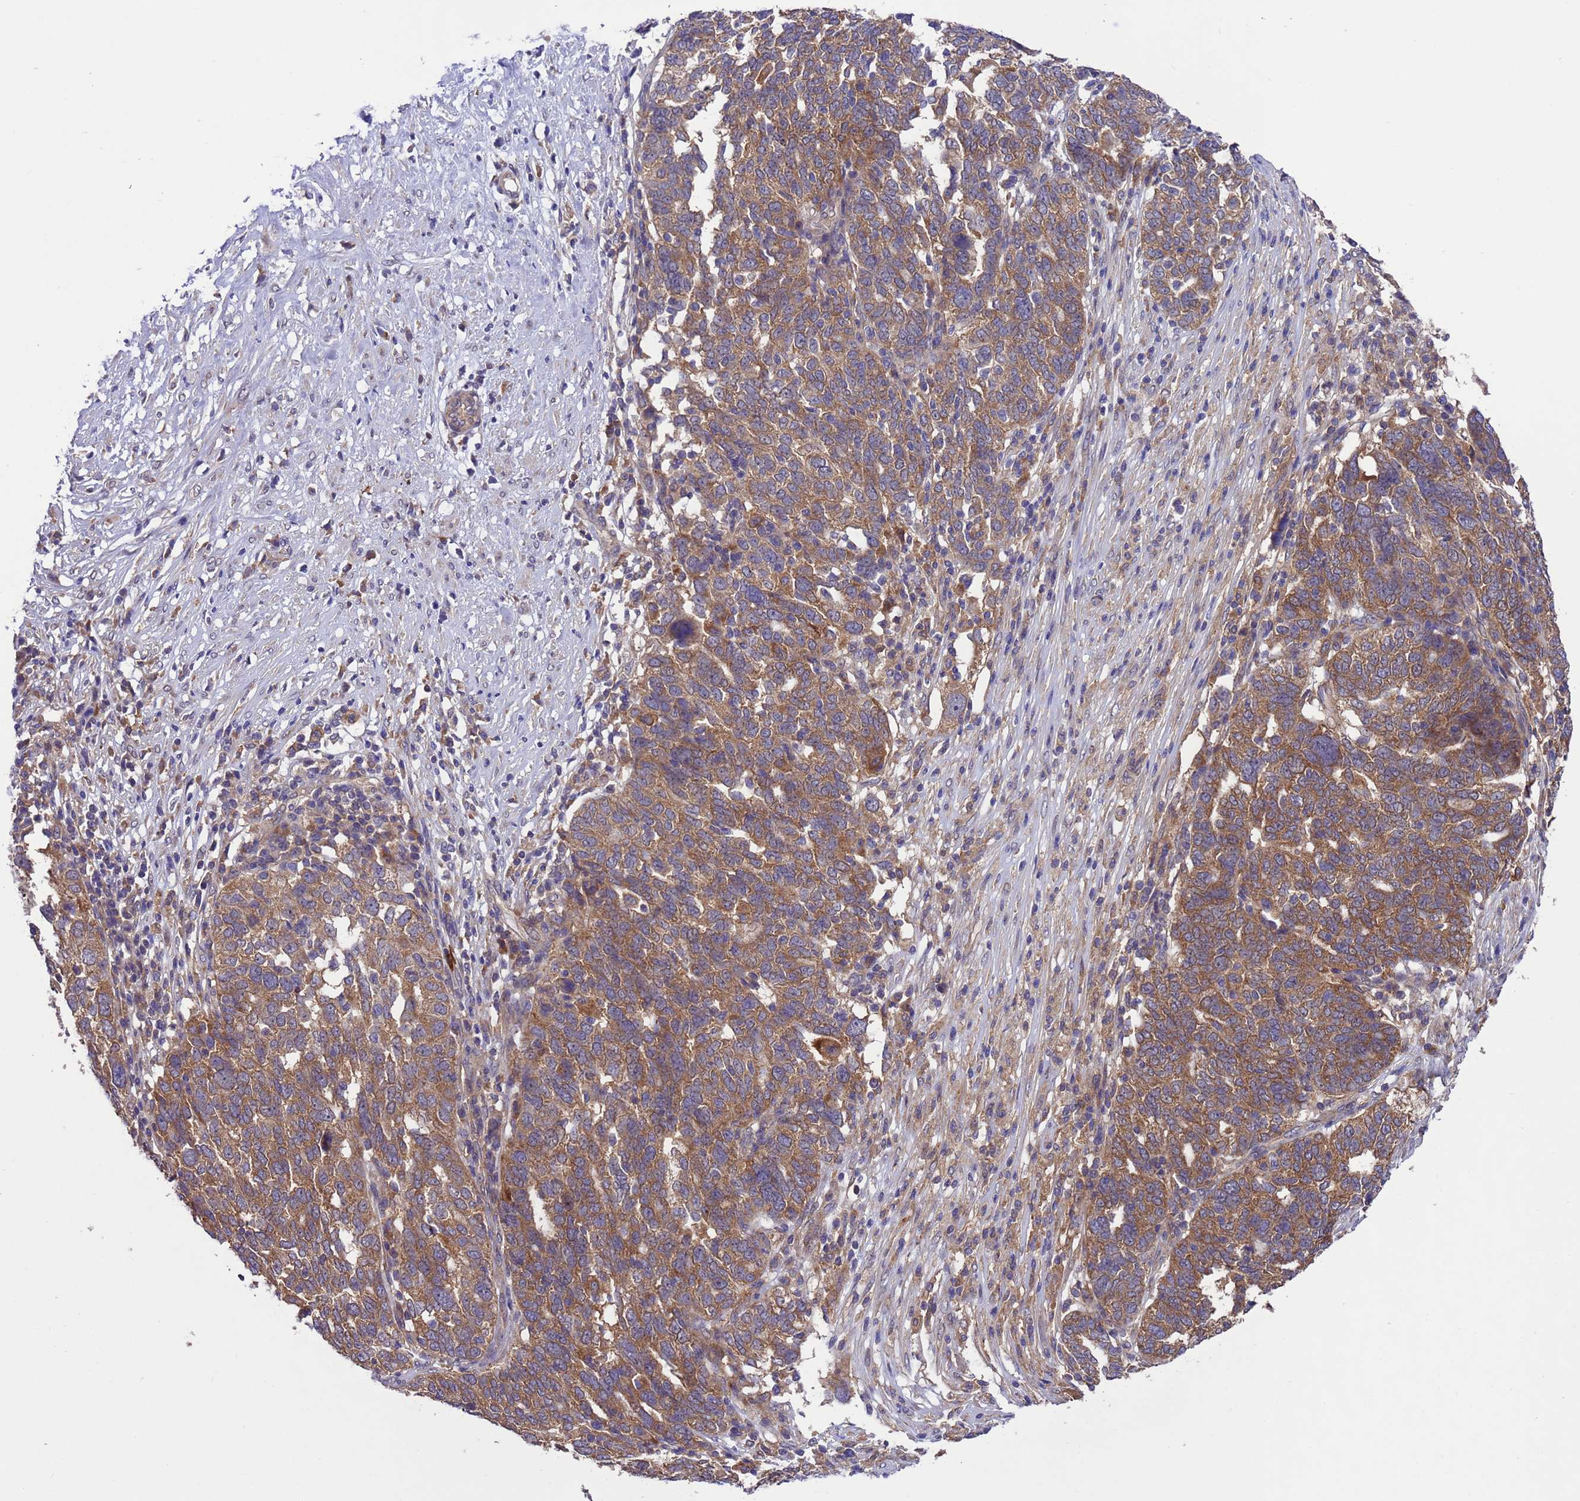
{"staining": {"intensity": "moderate", "quantity": ">75%", "location": "cytoplasmic/membranous"}, "tissue": "ovarian cancer", "cell_type": "Tumor cells", "image_type": "cancer", "snomed": [{"axis": "morphology", "description": "Cystadenocarcinoma, serous, NOS"}, {"axis": "topography", "description": "Ovary"}], "caption": "Immunohistochemistry of serous cystadenocarcinoma (ovarian) demonstrates medium levels of moderate cytoplasmic/membranous staining in about >75% of tumor cells.", "gene": "ARHGAP12", "patient": {"sex": "female", "age": 59}}